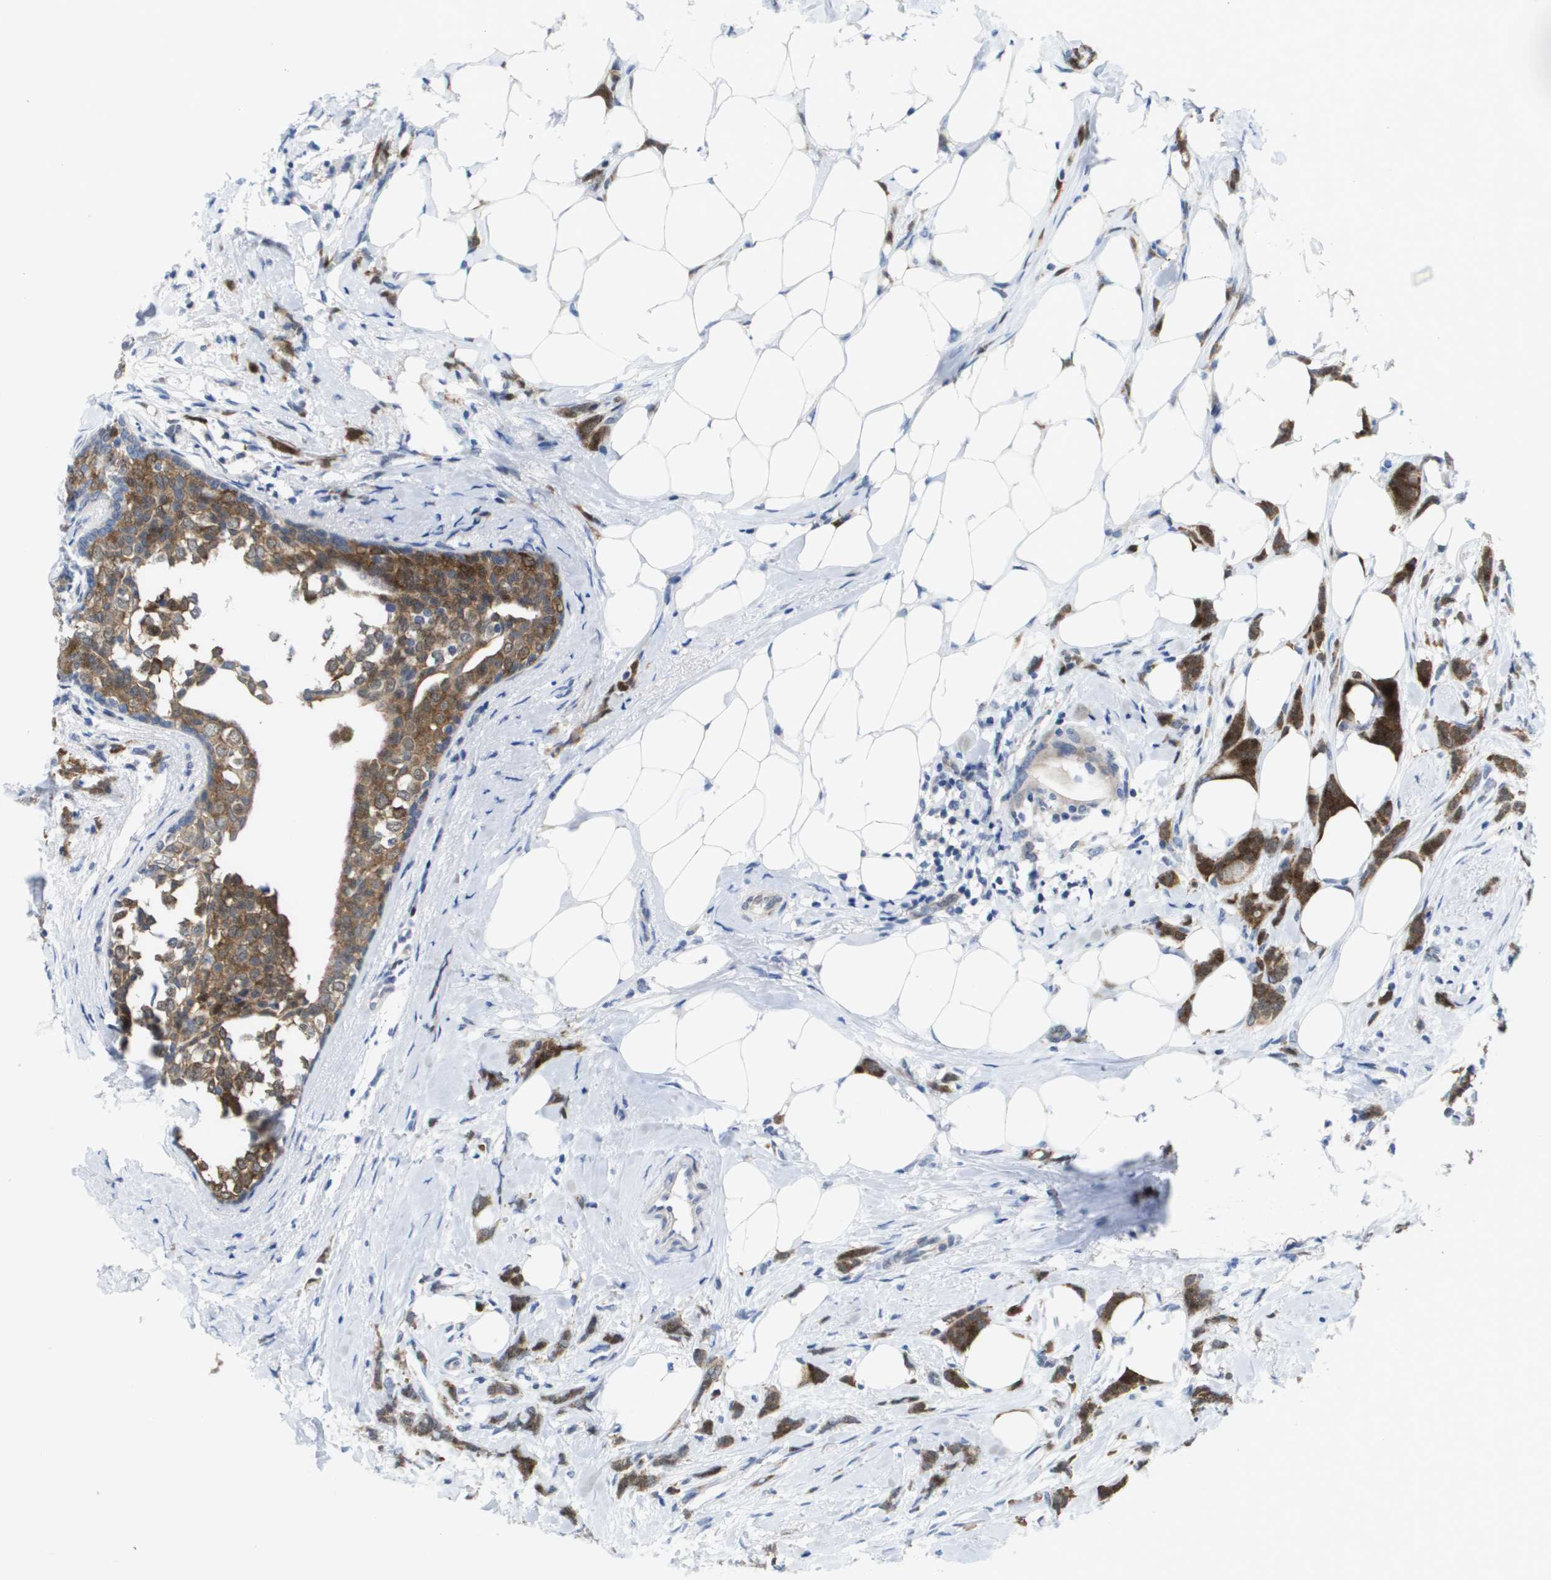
{"staining": {"intensity": "moderate", "quantity": ">75%", "location": "cytoplasmic/membranous"}, "tissue": "breast cancer", "cell_type": "Tumor cells", "image_type": "cancer", "snomed": [{"axis": "morphology", "description": "Lobular carcinoma, in situ"}, {"axis": "morphology", "description": "Lobular carcinoma"}, {"axis": "topography", "description": "Breast"}], "caption": "DAB immunohistochemical staining of human breast cancer shows moderate cytoplasmic/membranous protein positivity in approximately >75% of tumor cells.", "gene": "FKBP4", "patient": {"sex": "female", "age": 41}}